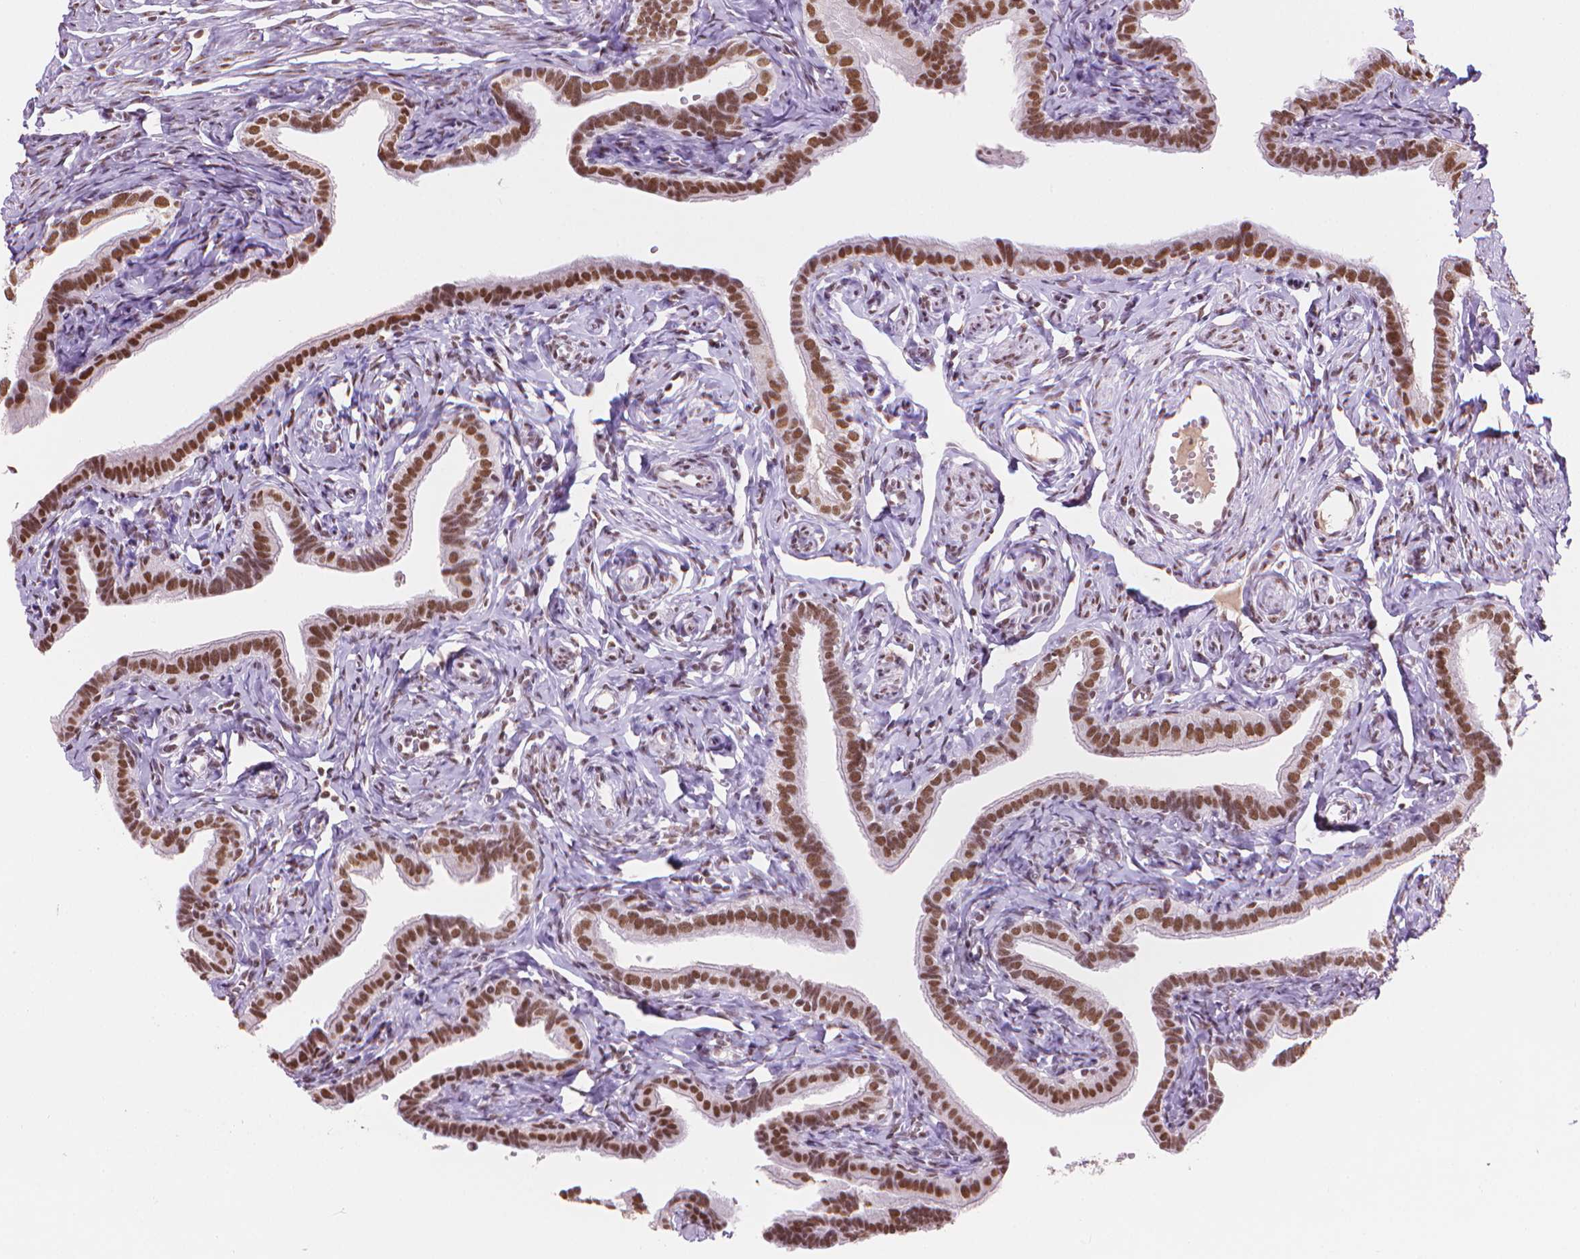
{"staining": {"intensity": "strong", "quantity": ">75%", "location": "nuclear"}, "tissue": "fallopian tube", "cell_type": "Glandular cells", "image_type": "normal", "snomed": [{"axis": "morphology", "description": "Normal tissue, NOS"}, {"axis": "topography", "description": "Fallopian tube"}], "caption": "Benign fallopian tube exhibits strong nuclear positivity in about >75% of glandular cells.", "gene": "RPA4", "patient": {"sex": "female", "age": 41}}